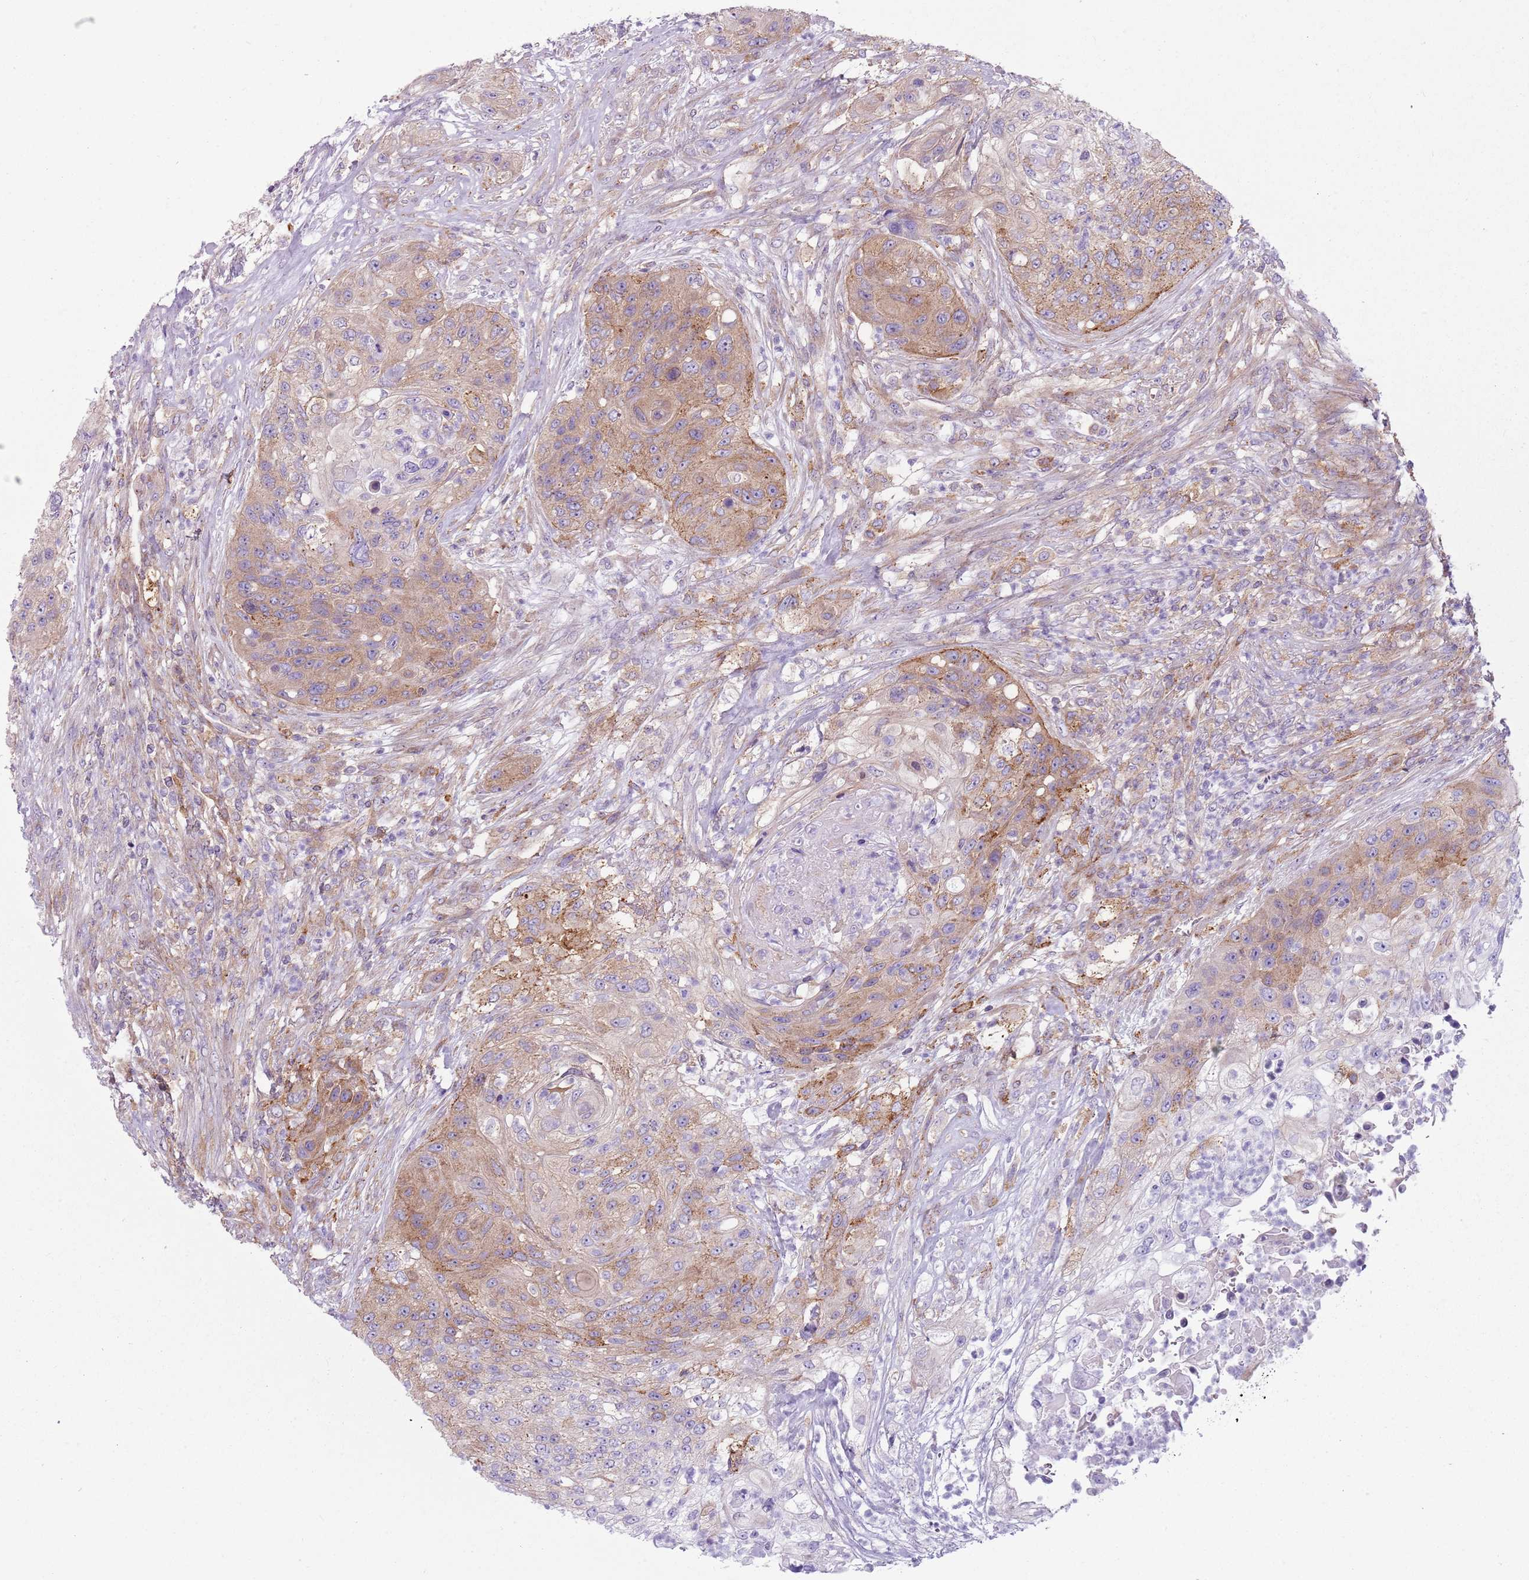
{"staining": {"intensity": "moderate", "quantity": "25%-75%", "location": "cytoplasmic/membranous"}, "tissue": "urothelial cancer", "cell_type": "Tumor cells", "image_type": "cancer", "snomed": [{"axis": "morphology", "description": "Urothelial carcinoma, High grade"}, {"axis": "topography", "description": "Urinary bladder"}], "caption": "There is medium levels of moderate cytoplasmic/membranous positivity in tumor cells of high-grade urothelial carcinoma, as demonstrated by immunohistochemical staining (brown color).", "gene": "SNX1", "patient": {"sex": "female", "age": 60}}